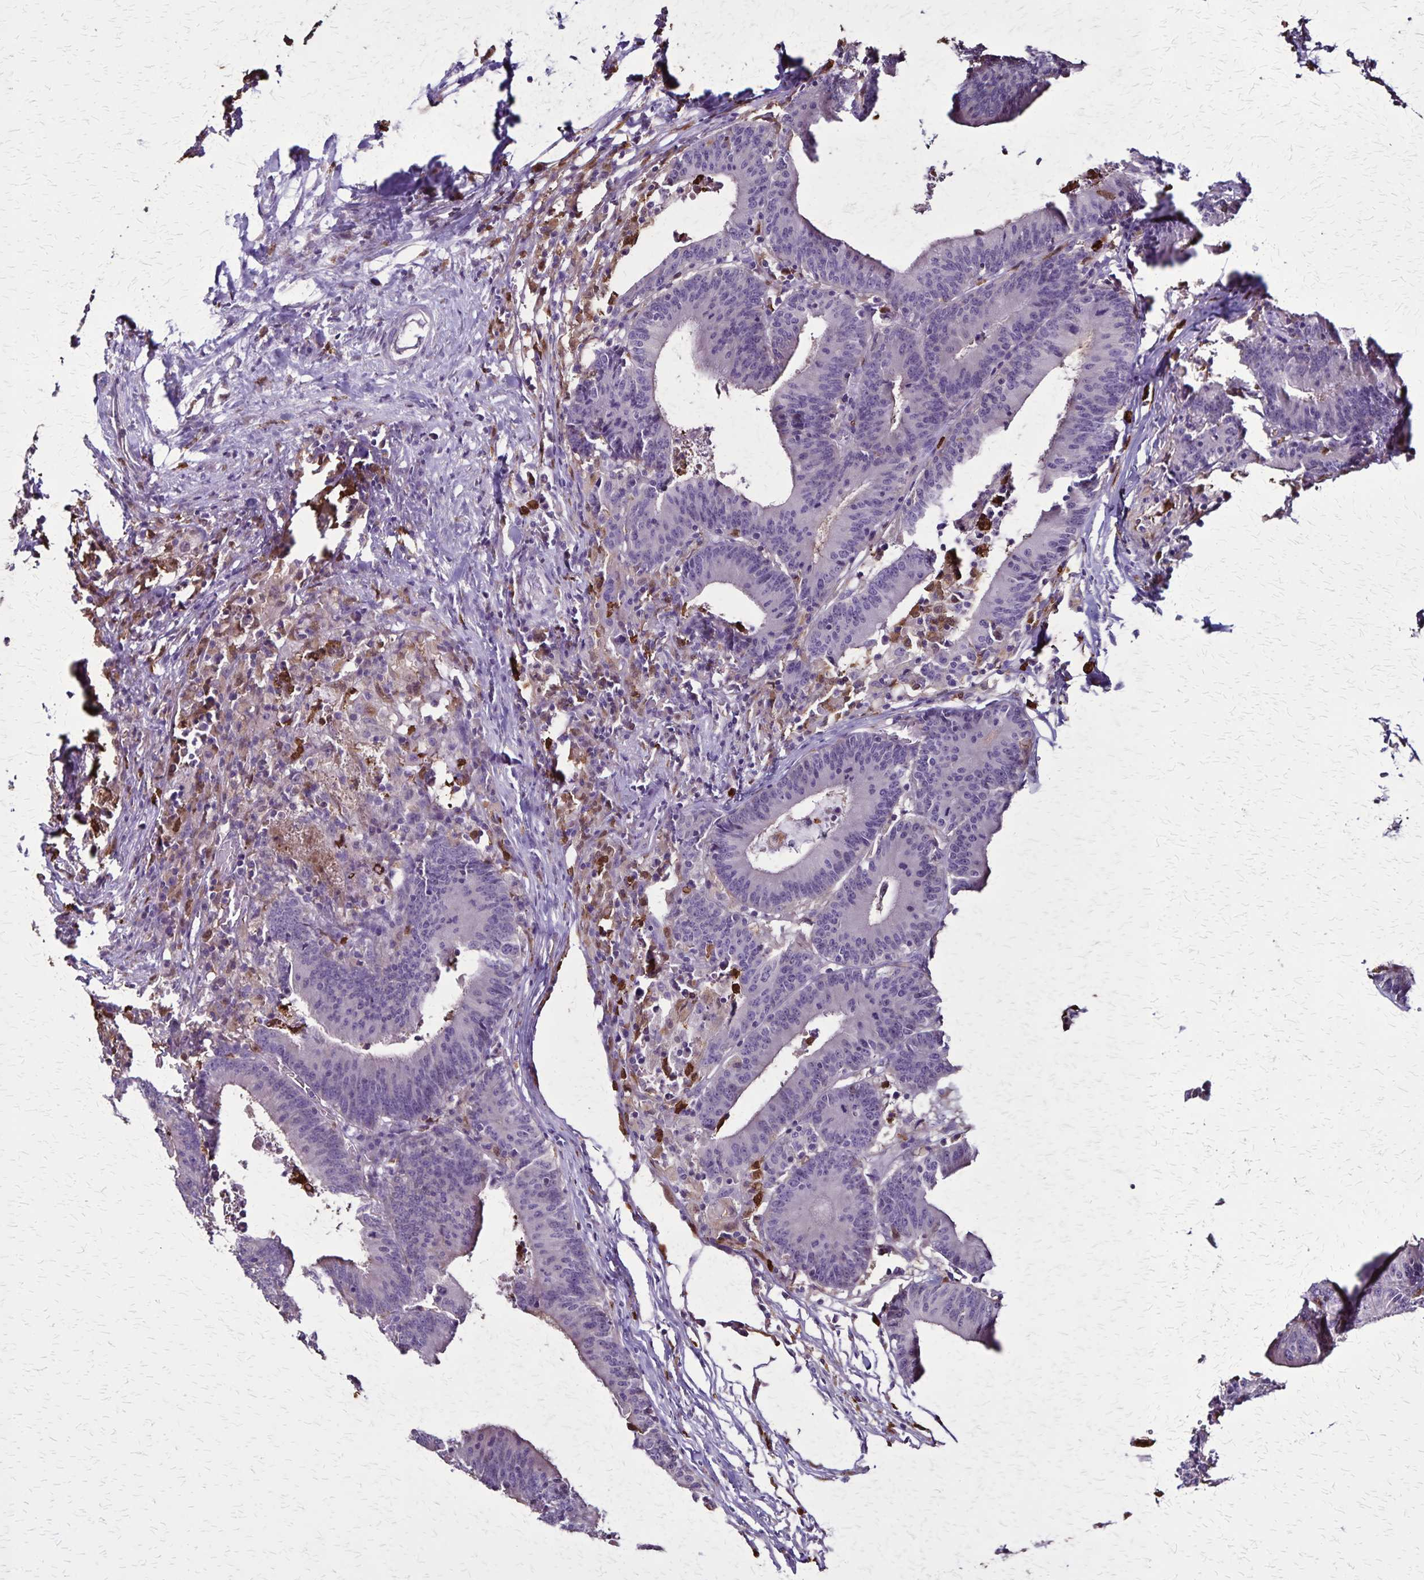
{"staining": {"intensity": "negative", "quantity": "none", "location": "none"}, "tissue": "colorectal cancer", "cell_type": "Tumor cells", "image_type": "cancer", "snomed": [{"axis": "morphology", "description": "Adenocarcinoma, NOS"}, {"axis": "topography", "description": "Colon"}], "caption": "The IHC micrograph has no significant staining in tumor cells of colorectal cancer (adenocarcinoma) tissue.", "gene": "ULBP3", "patient": {"sex": "female", "age": 78}}